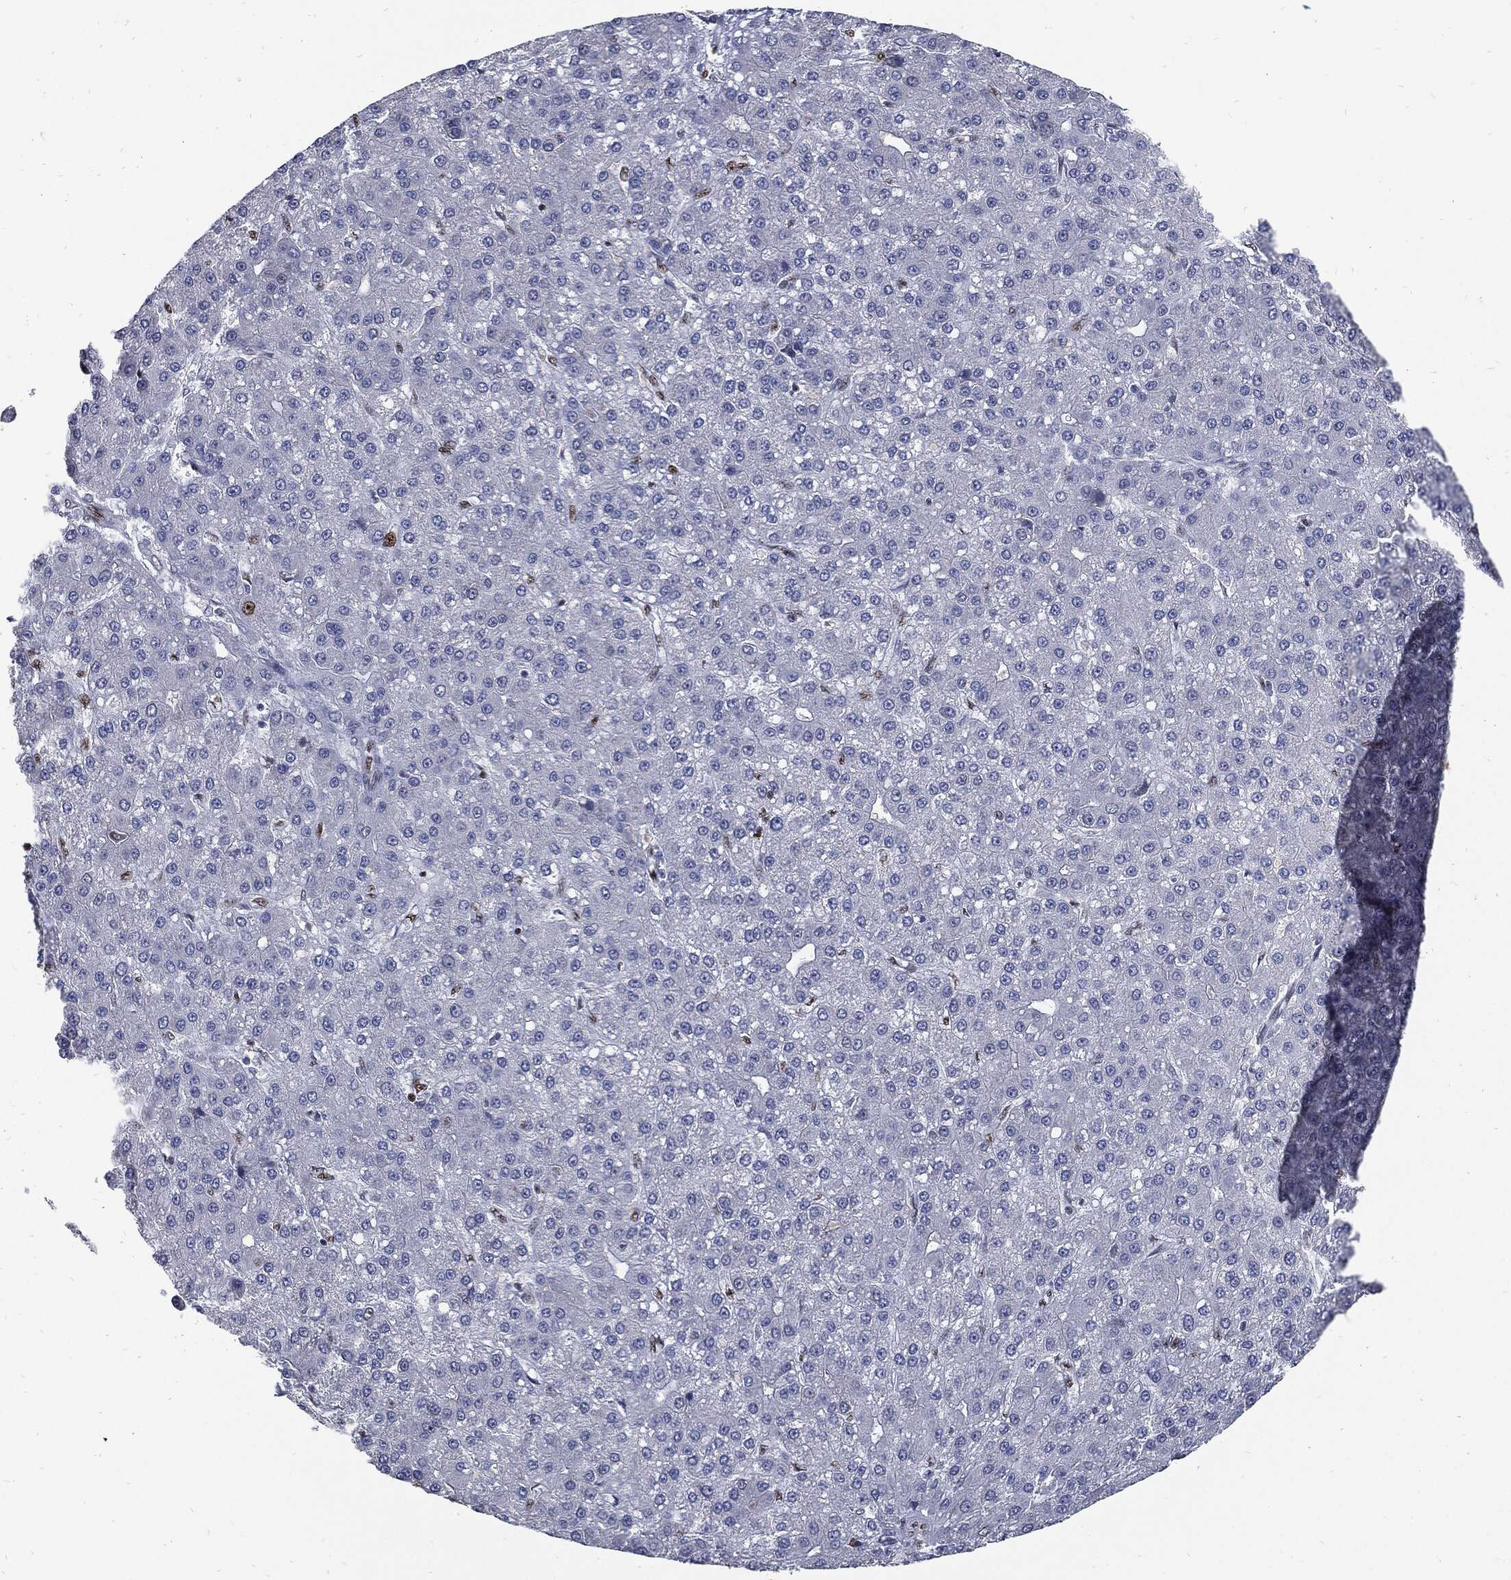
{"staining": {"intensity": "strong", "quantity": "<25%", "location": "nuclear"}, "tissue": "liver cancer", "cell_type": "Tumor cells", "image_type": "cancer", "snomed": [{"axis": "morphology", "description": "Carcinoma, Hepatocellular, NOS"}, {"axis": "topography", "description": "Liver"}], "caption": "Tumor cells reveal medium levels of strong nuclear positivity in about <25% of cells in liver cancer.", "gene": "NBN", "patient": {"sex": "male", "age": 67}}